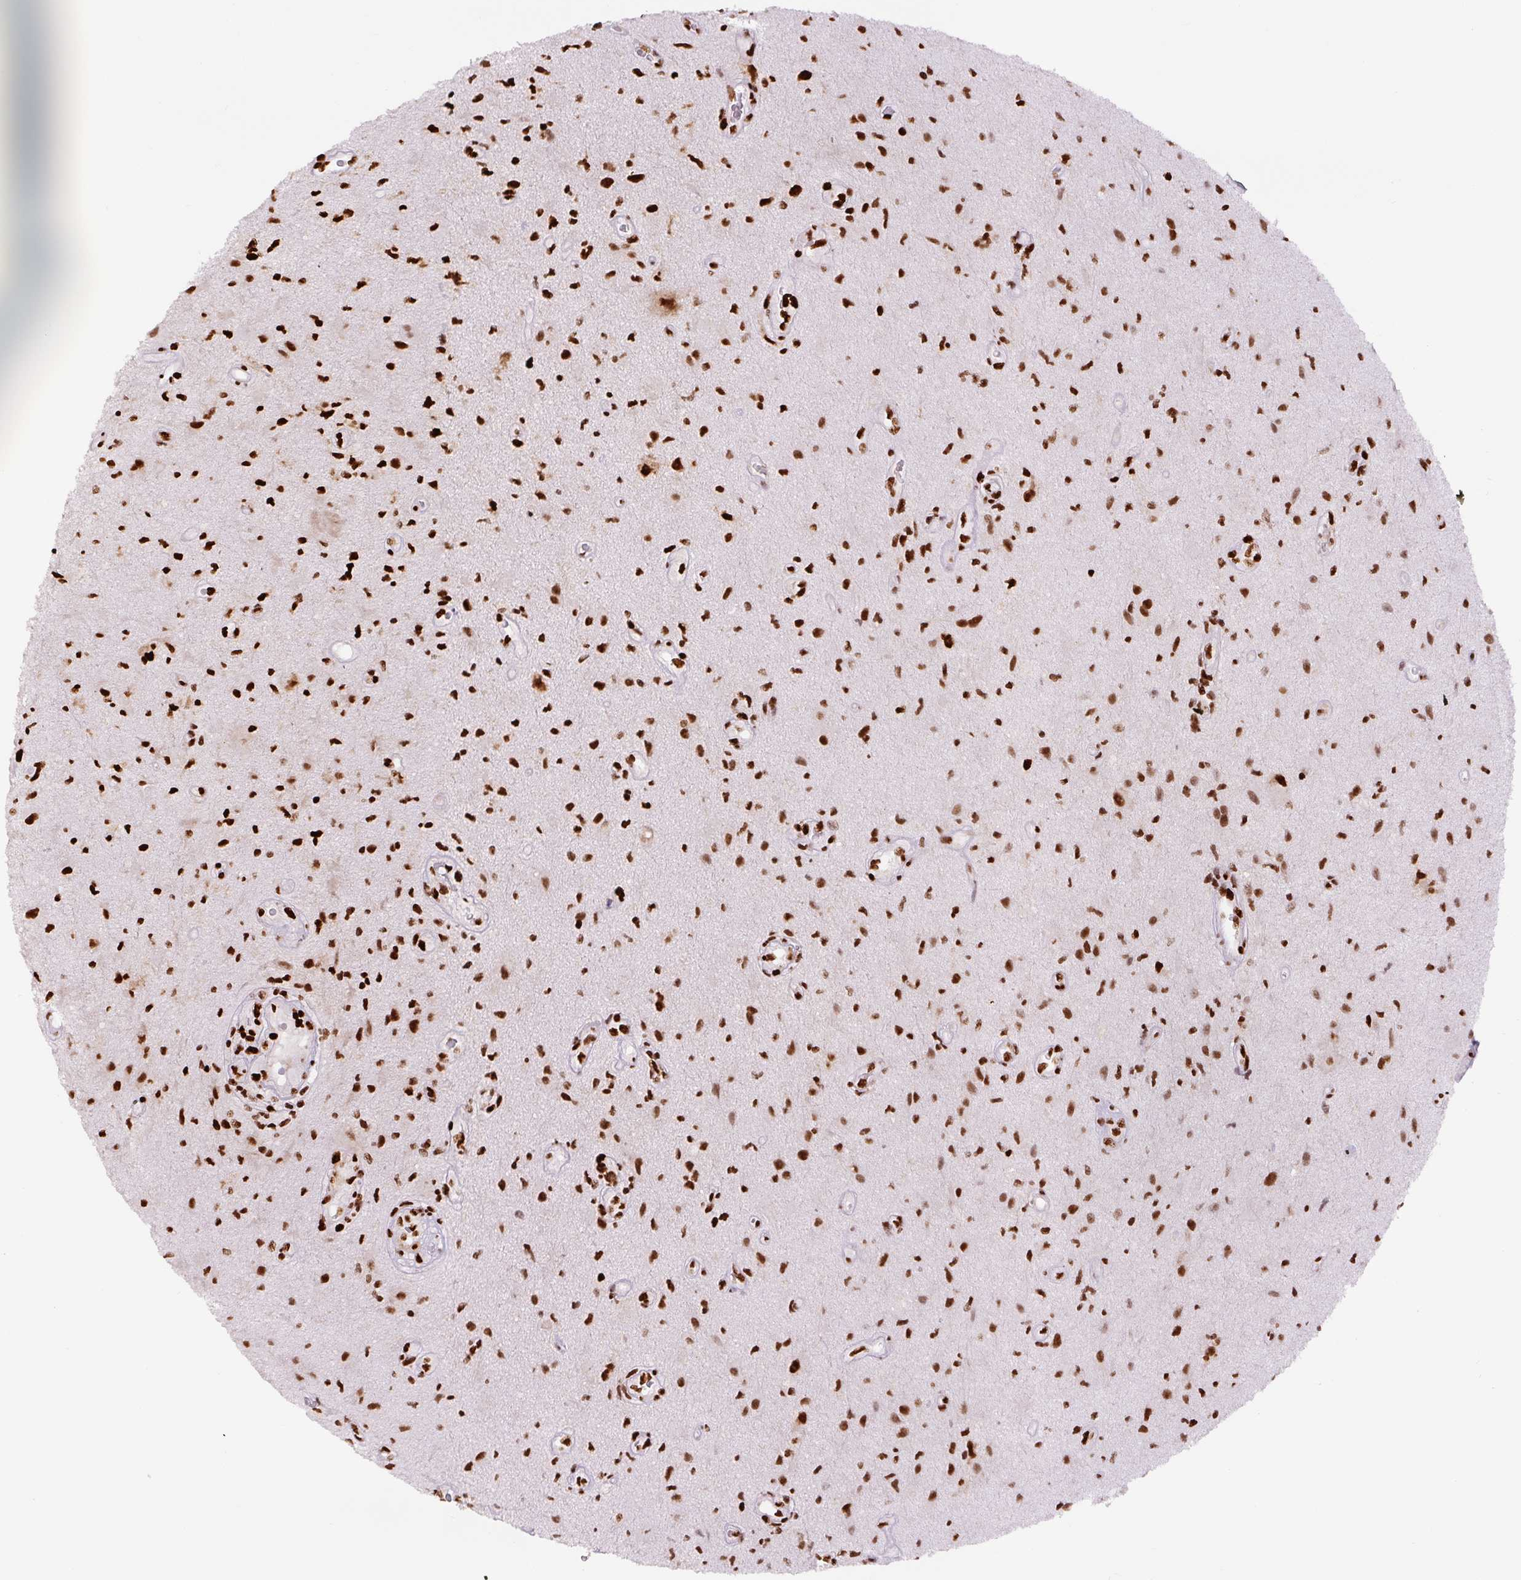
{"staining": {"intensity": "strong", "quantity": ">75%", "location": "nuclear"}, "tissue": "glioma", "cell_type": "Tumor cells", "image_type": "cancer", "snomed": [{"axis": "morphology", "description": "Glioma, malignant, High grade"}, {"axis": "topography", "description": "Brain"}], "caption": "About >75% of tumor cells in human malignant glioma (high-grade) exhibit strong nuclear protein positivity as visualized by brown immunohistochemical staining.", "gene": "FUS", "patient": {"sex": "male", "age": 67}}